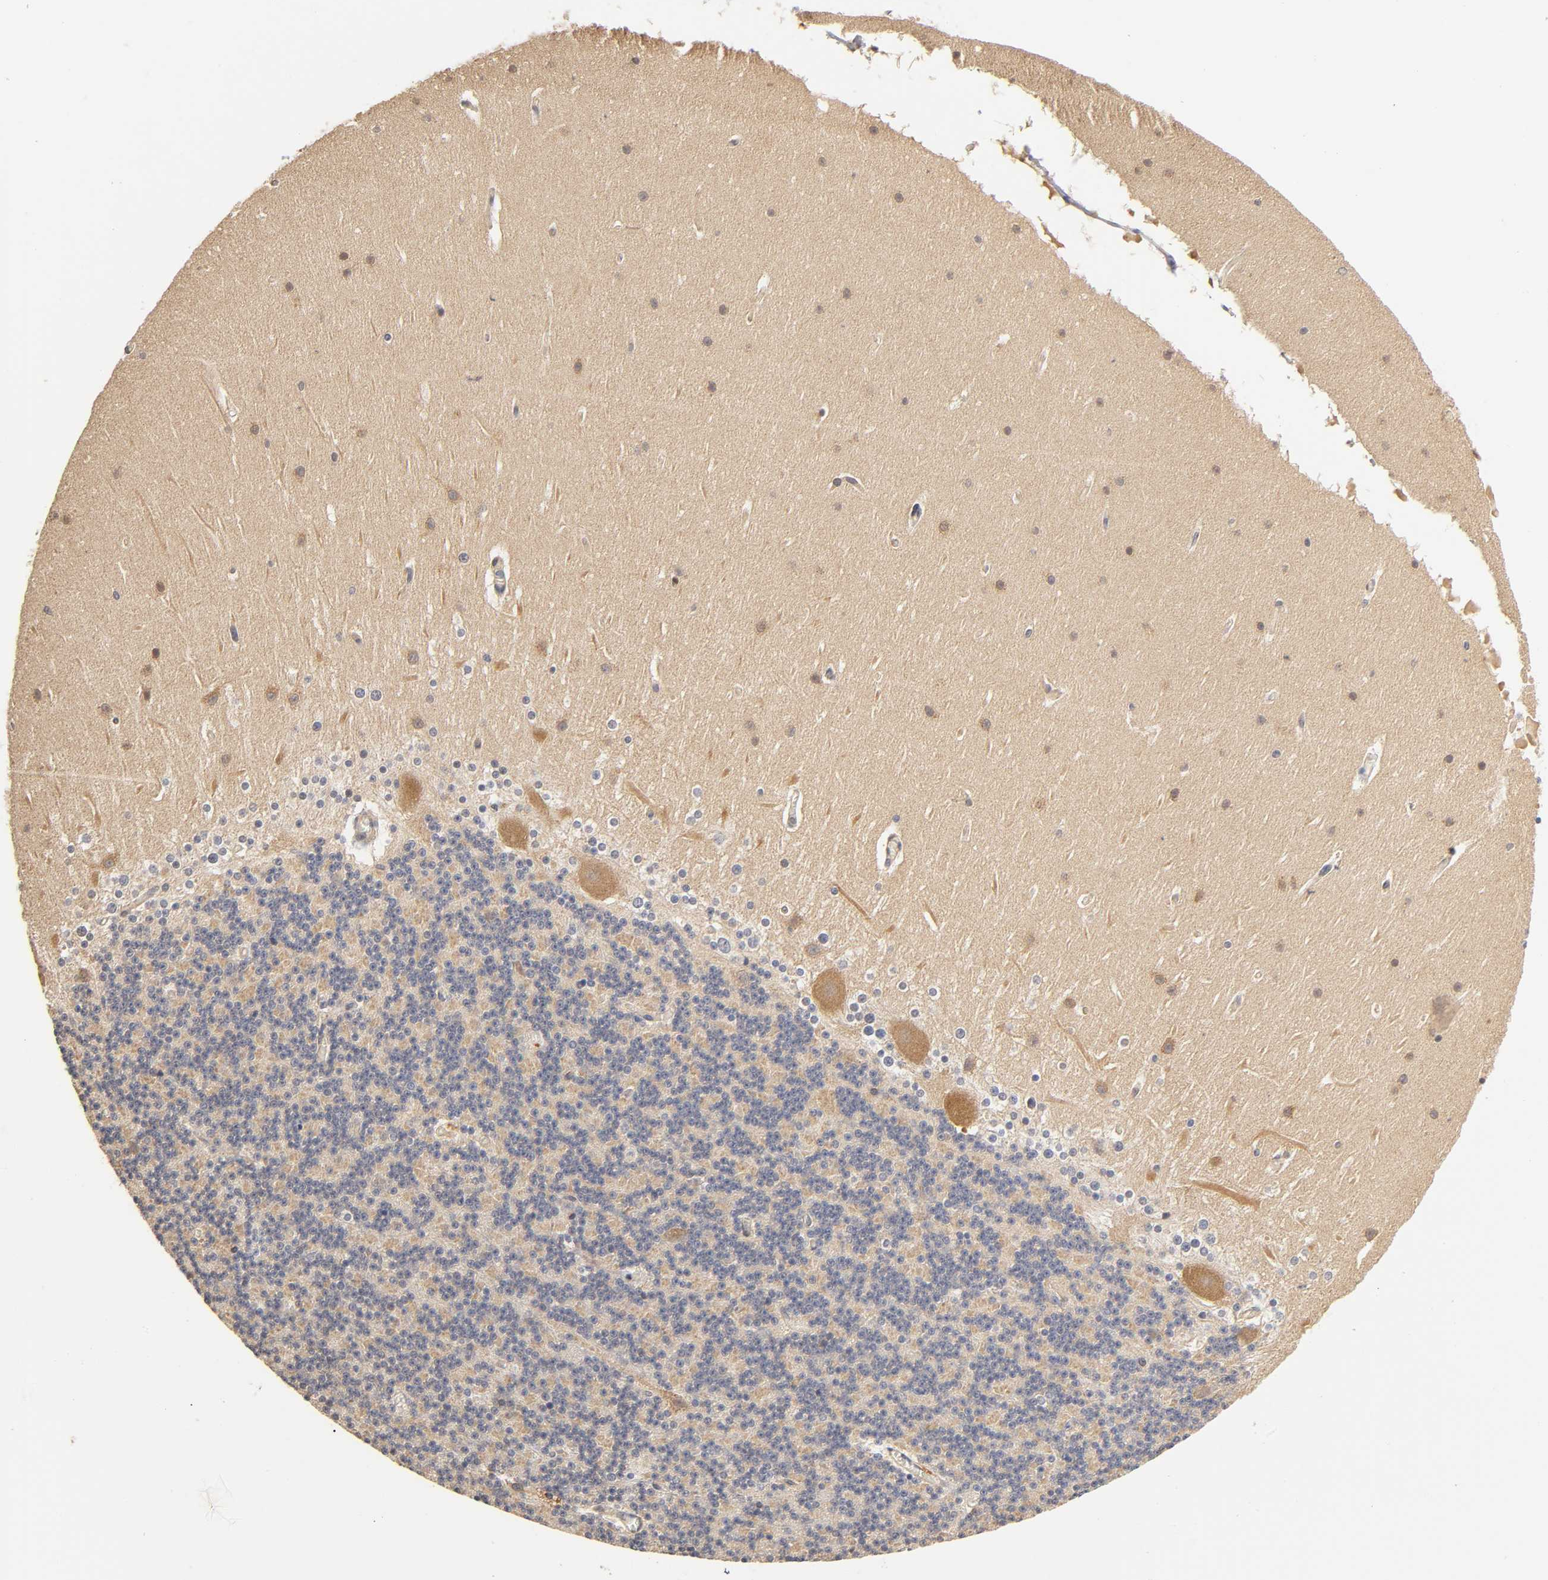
{"staining": {"intensity": "negative", "quantity": "none", "location": "none"}, "tissue": "cerebellum", "cell_type": "Cells in granular layer", "image_type": "normal", "snomed": [{"axis": "morphology", "description": "Normal tissue, NOS"}, {"axis": "topography", "description": "Cerebellum"}], "caption": "Cells in granular layer are negative for brown protein staining in unremarkable cerebellum. (Stains: DAB immunohistochemistry with hematoxylin counter stain, Microscopy: brightfield microscopy at high magnification).", "gene": "PDE5A", "patient": {"sex": "female", "age": 19}}